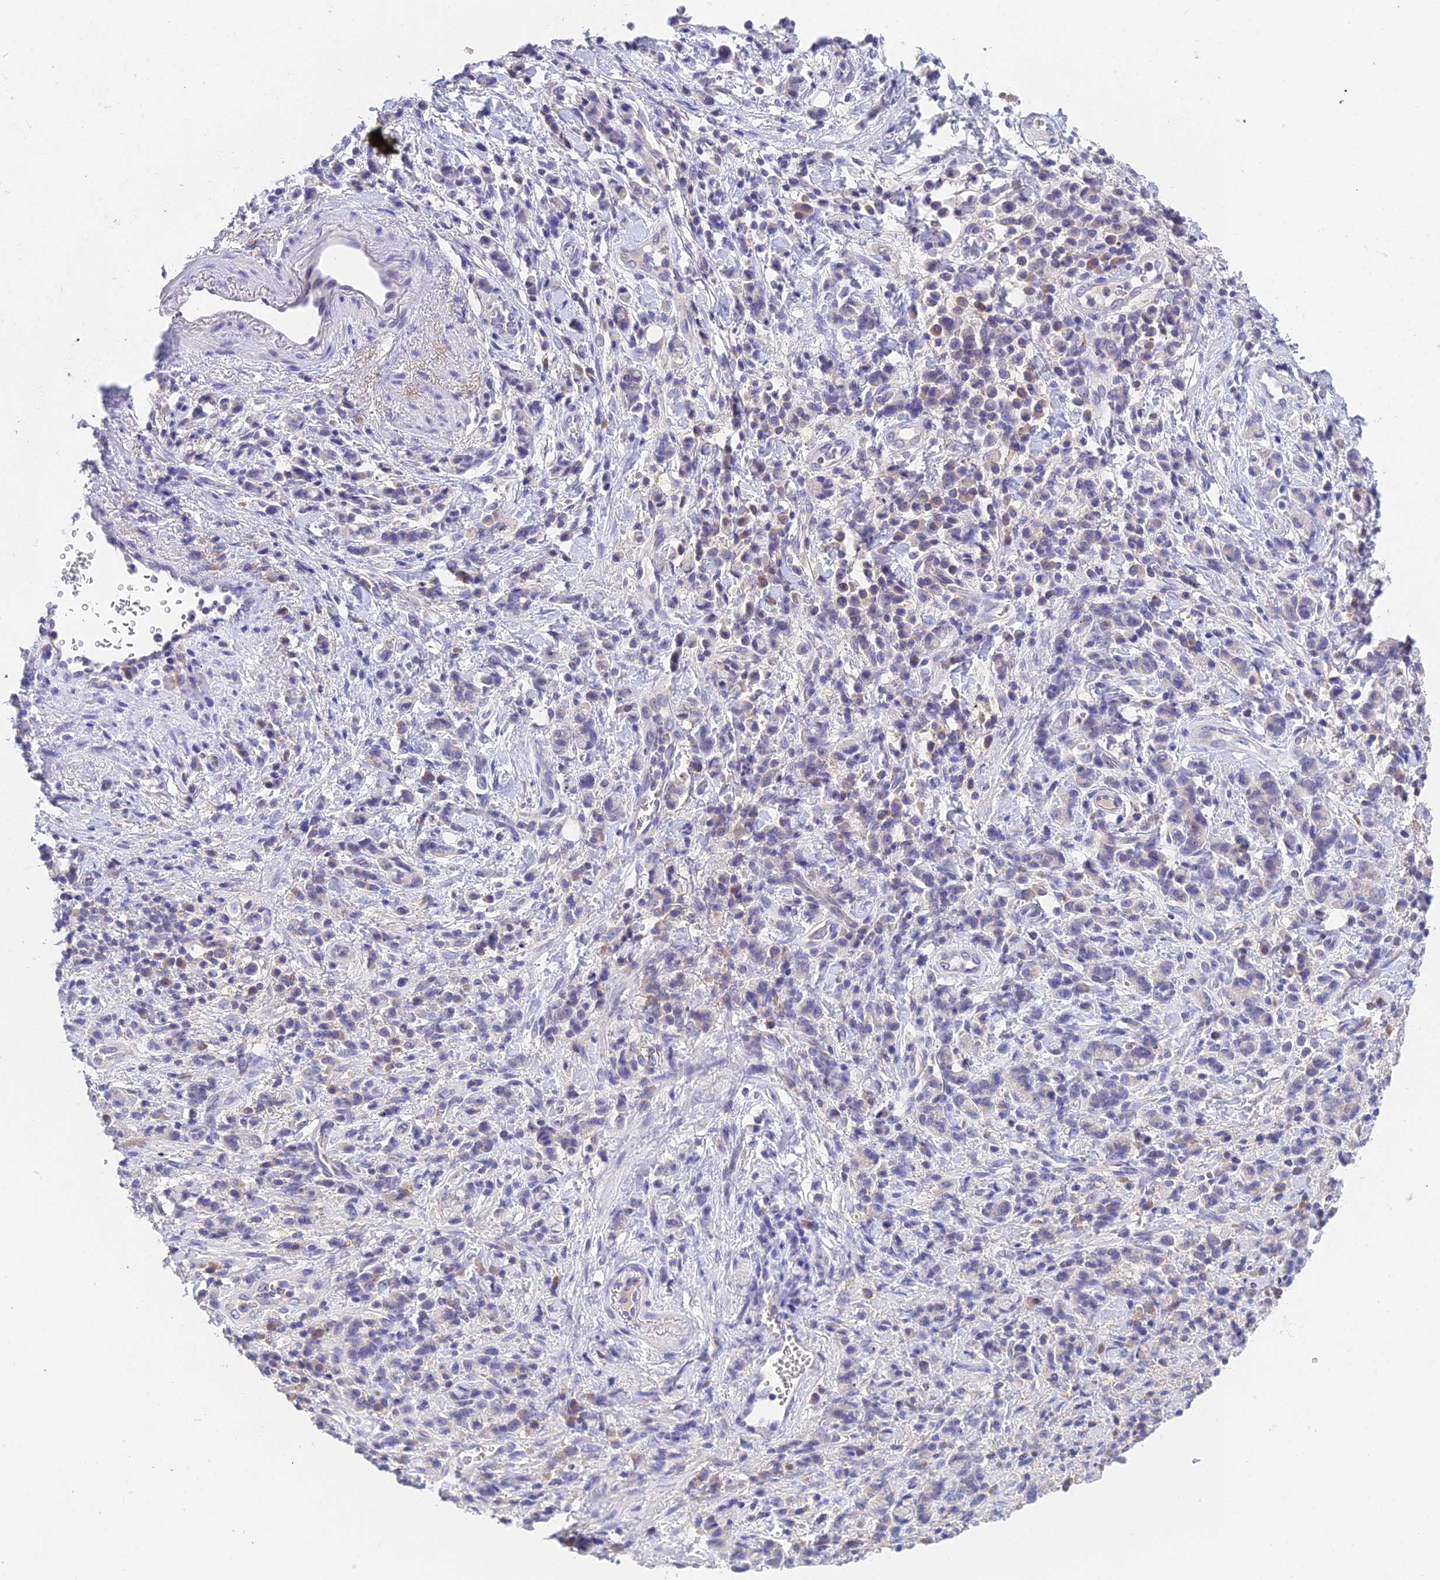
{"staining": {"intensity": "negative", "quantity": "none", "location": "none"}, "tissue": "stomach cancer", "cell_type": "Tumor cells", "image_type": "cancer", "snomed": [{"axis": "morphology", "description": "Adenocarcinoma, NOS"}, {"axis": "topography", "description": "Stomach"}], "caption": "DAB (3,3'-diaminobenzidine) immunohistochemical staining of stomach cancer reveals no significant expression in tumor cells.", "gene": "ADAMTS13", "patient": {"sex": "male", "age": 77}}